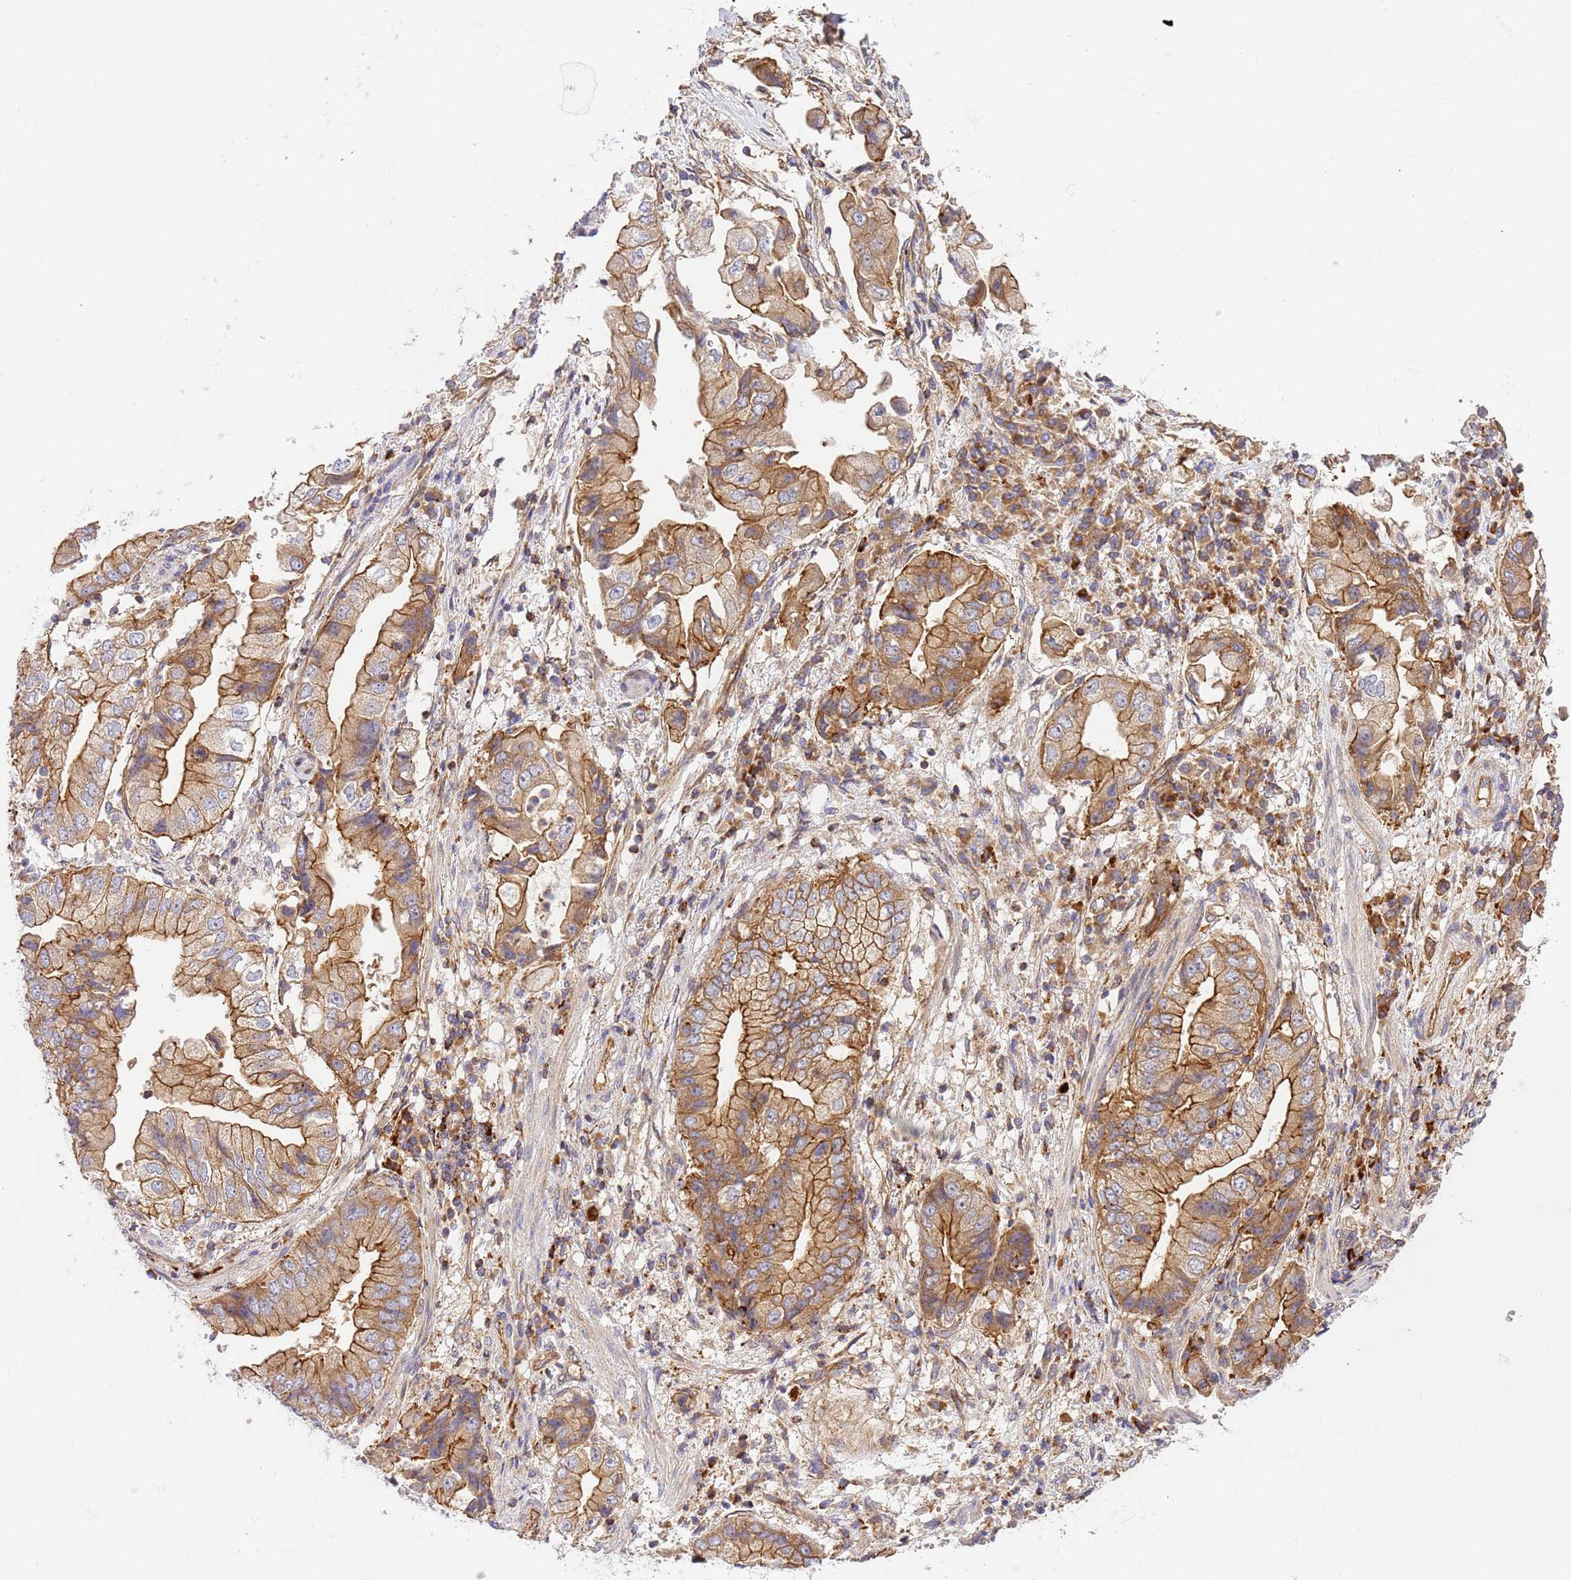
{"staining": {"intensity": "moderate", "quantity": ">75%", "location": "cytoplasmic/membranous"}, "tissue": "stomach cancer", "cell_type": "Tumor cells", "image_type": "cancer", "snomed": [{"axis": "morphology", "description": "Adenocarcinoma, NOS"}, {"axis": "topography", "description": "Stomach"}], "caption": "Human stomach adenocarcinoma stained for a protein (brown) exhibits moderate cytoplasmic/membranous positive staining in approximately >75% of tumor cells.", "gene": "EFCAB8", "patient": {"sex": "male", "age": 62}}